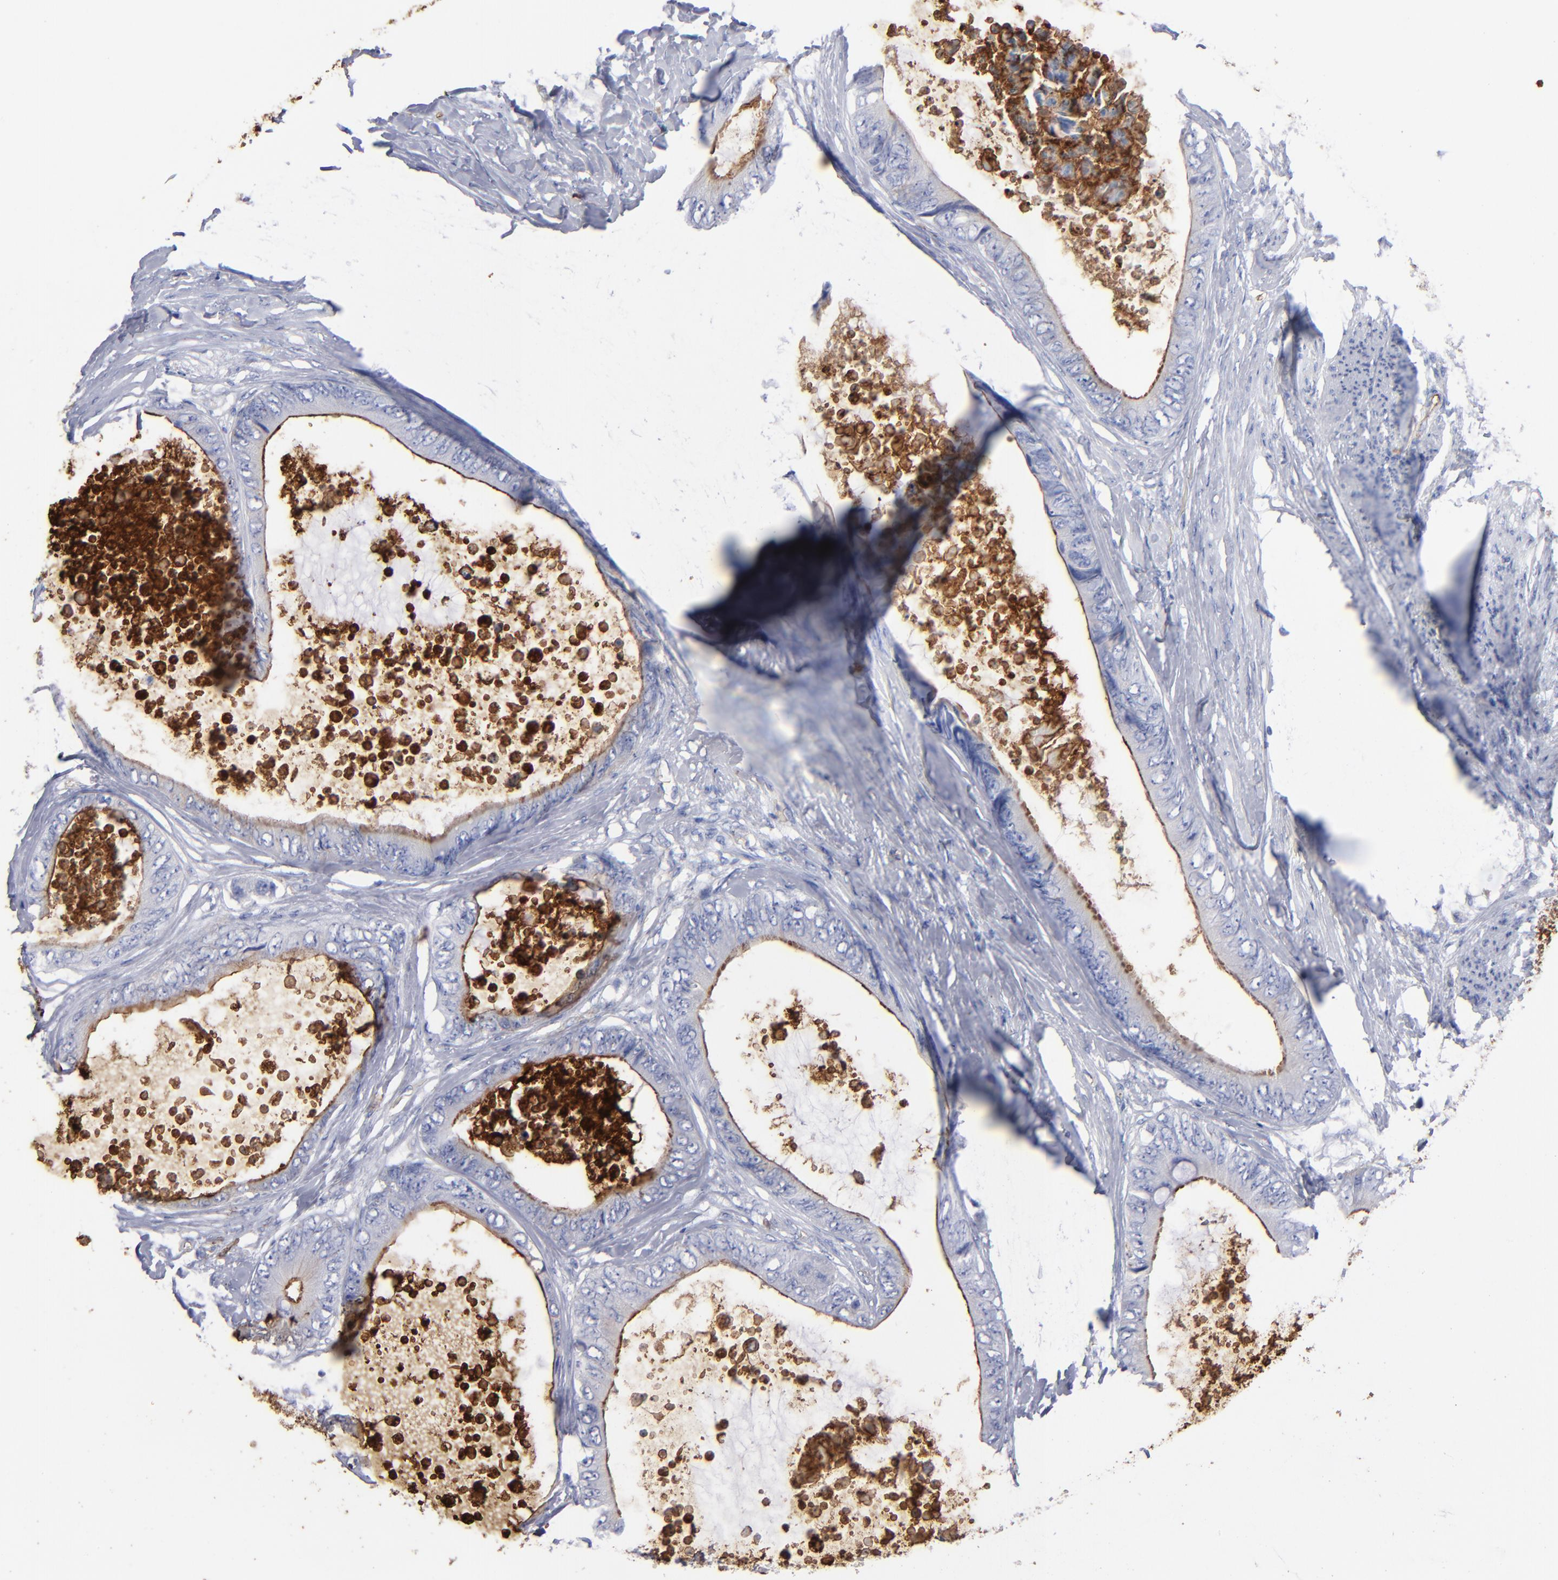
{"staining": {"intensity": "moderate", "quantity": "<25%", "location": "cytoplasmic/membranous"}, "tissue": "colorectal cancer", "cell_type": "Tumor cells", "image_type": "cancer", "snomed": [{"axis": "morphology", "description": "Normal tissue, NOS"}, {"axis": "morphology", "description": "Adenocarcinoma, NOS"}, {"axis": "topography", "description": "Rectum"}, {"axis": "topography", "description": "Peripheral nerve tissue"}], "caption": "Immunohistochemistry (DAB) staining of colorectal cancer shows moderate cytoplasmic/membranous protein expression in about <25% of tumor cells.", "gene": "TM4SF1", "patient": {"sex": "female", "age": 77}}